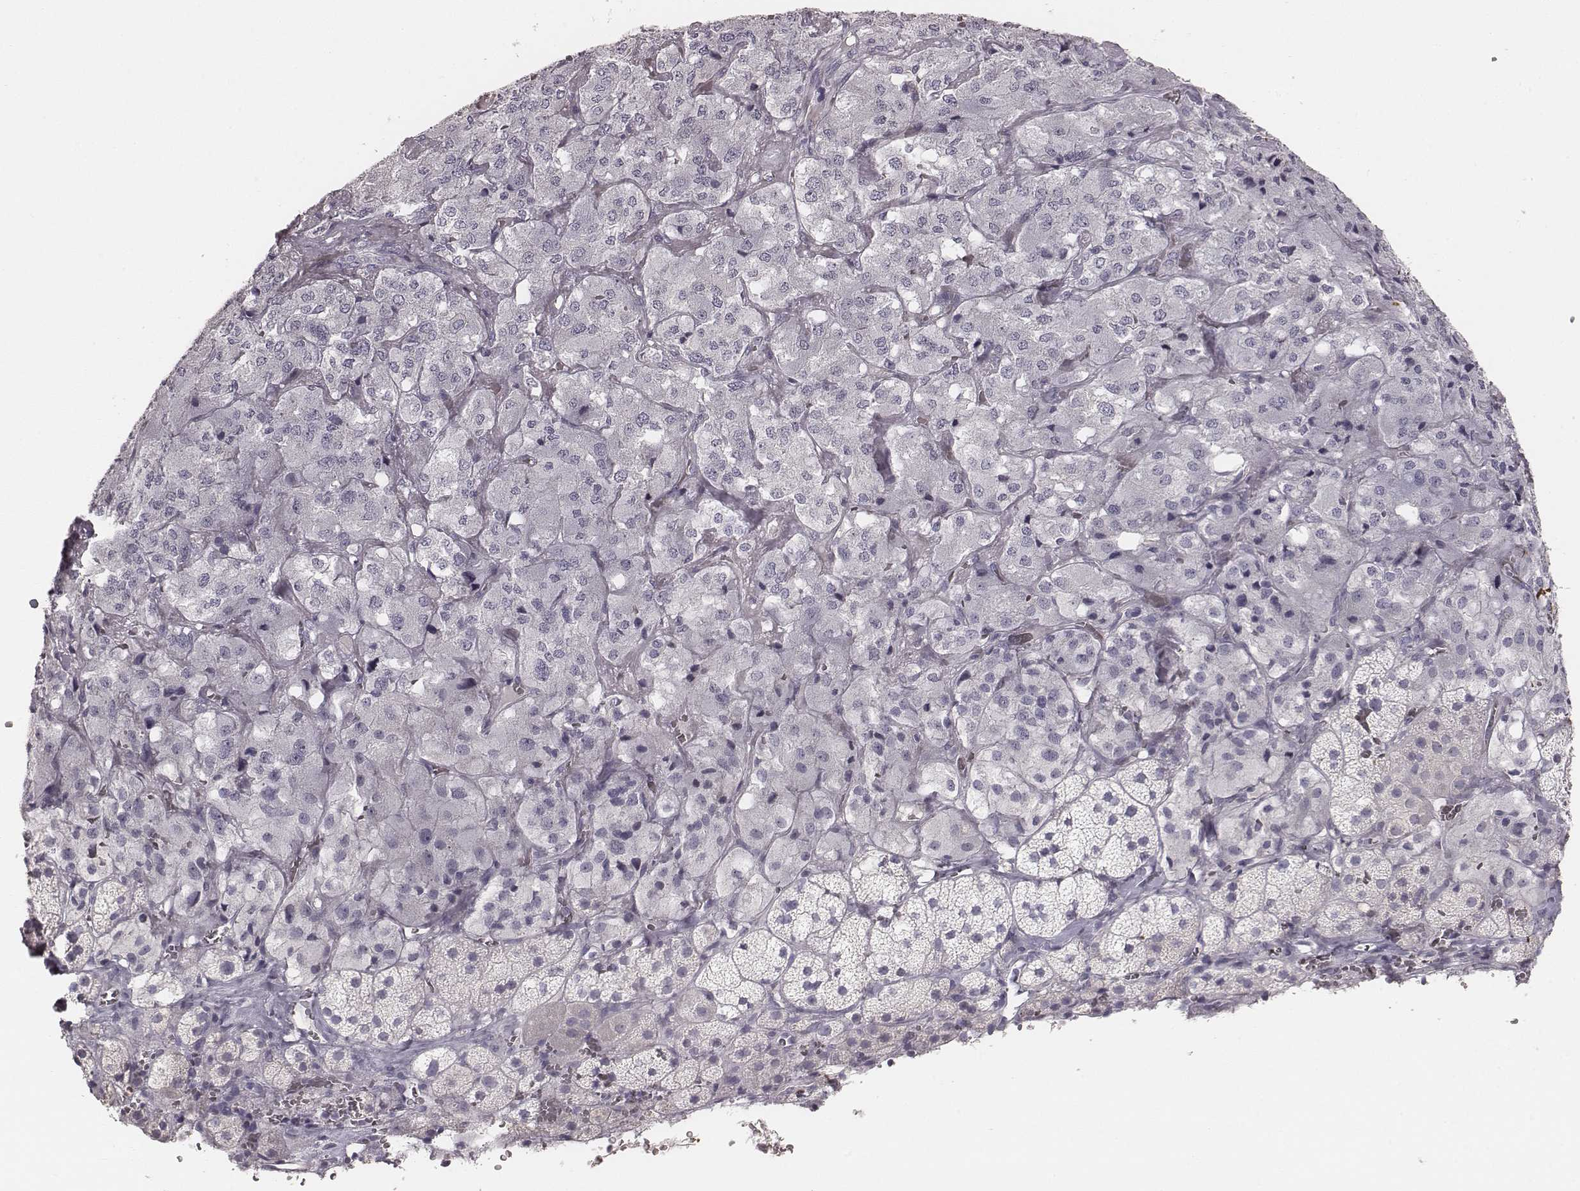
{"staining": {"intensity": "negative", "quantity": "none", "location": "none"}, "tissue": "adrenal gland", "cell_type": "Glandular cells", "image_type": "normal", "snomed": [{"axis": "morphology", "description": "Normal tissue, NOS"}, {"axis": "topography", "description": "Adrenal gland"}], "caption": "Image shows no significant protein expression in glandular cells of normal adrenal gland. (Brightfield microscopy of DAB (3,3'-diaminobenzidine) IHC at high magnification).", "gene": "MYH6", "patient": {"sex": "male", "age": 57}}